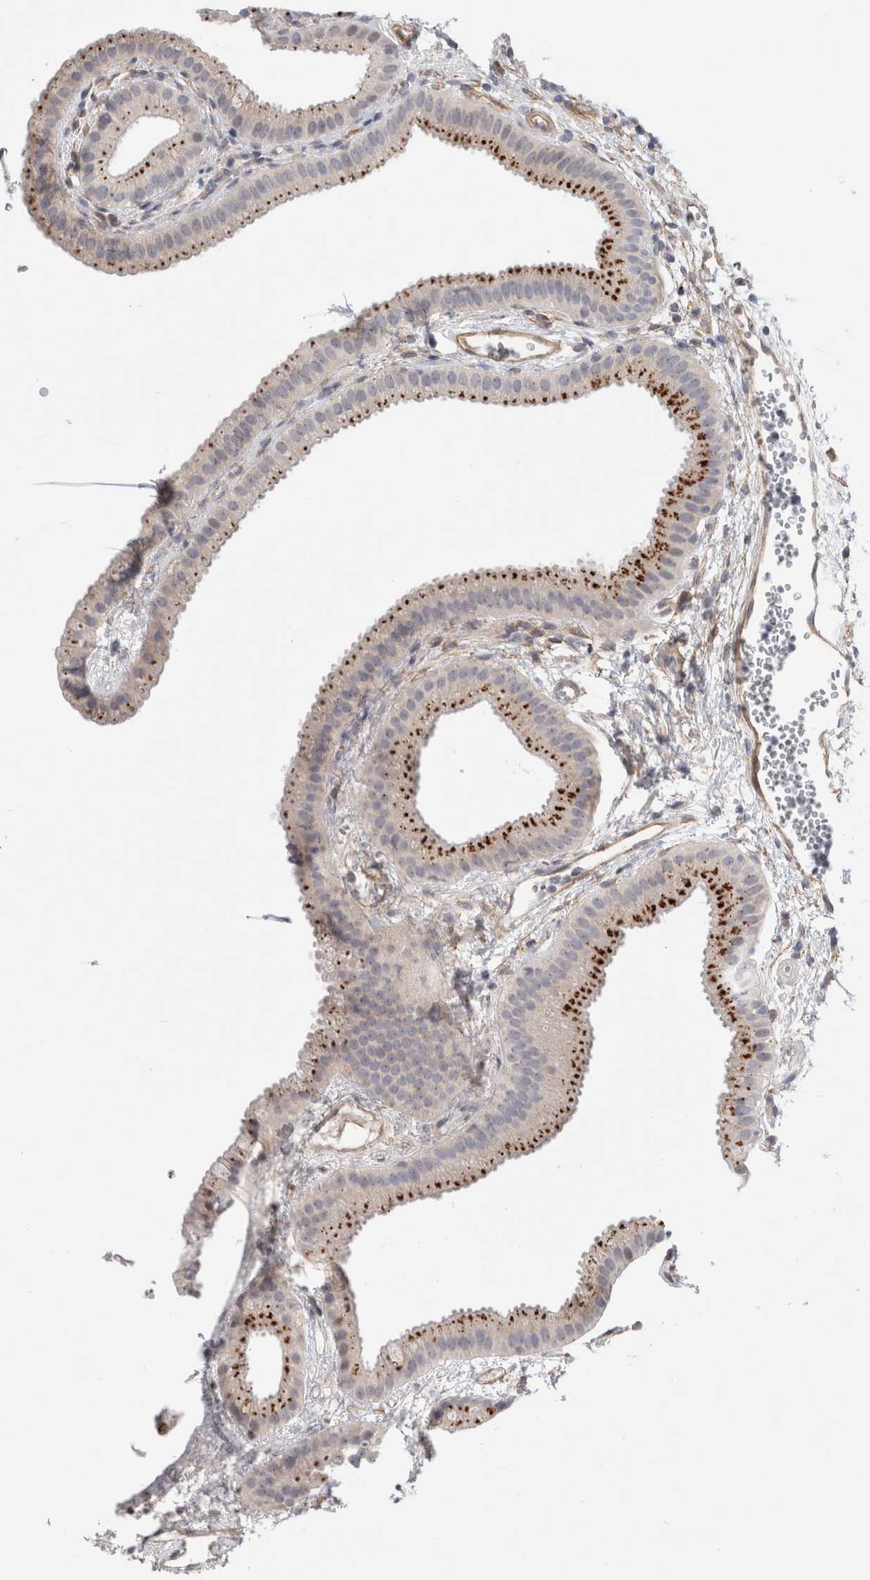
{"staining": {"intensity": "strong", "quantity": "25%-75%", "location": "cytoplasmic/membranous"}, "tissue": "gallbladder", "cell_type": "Glandular cells", "image_type": "normal", "snomed": [{"axis": "morphology", "description": "Normal tissue, NOS"}, {"axis": "topography", "description": "Gallbladder"}], "caption": "DAB (3,3'-diaminobenzidine) immunohistochemical staining of unremarkable gallbladder reveals strong cytoplasmic/membranous protein expression in approximately 25%-75% of glandular cells. Immunohistochemistry stains the protein in brown and the nuclei are stained blue.", "gene": "ANKMY1", "patient": {"sex": "female", "age": 64}}